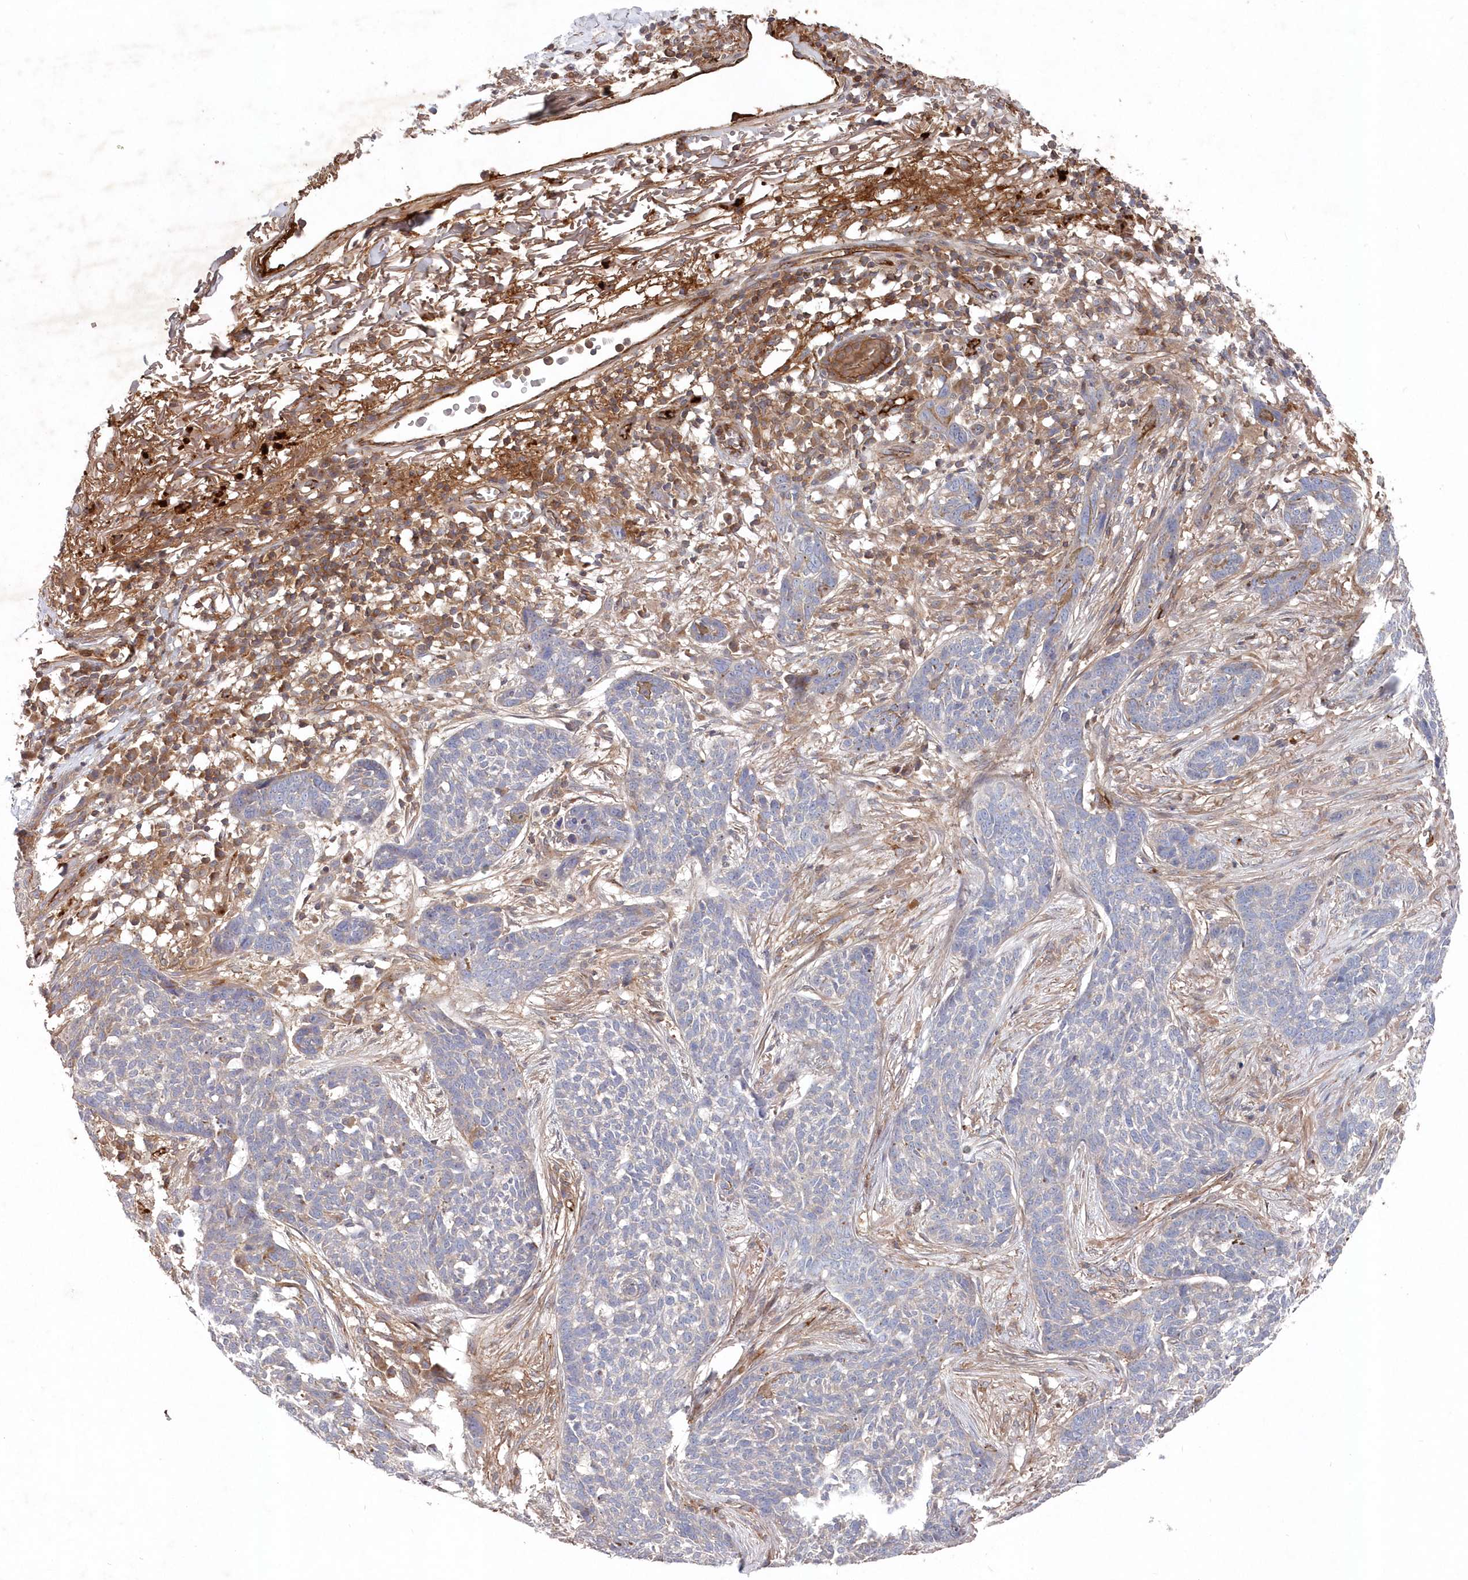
{"staining": {"intensity": "negative", "quantity": "none", "location": "none"}, "tissue": "skin cancer", "cell_type": "Tumor cells", "image_type": "cancer", "snomed": [{"axis": "morphology", "description": "Basal cell carcinoma"}, {"axis": "topography", "description": "Skin"}], "caption": "DAB (3,3'-diaminobenzidine) immunohistochemical staining of skin cancer reveals no significant staining in tumor cells.", "gene": "ABHD14B", "patient": {"sex": "male", "age": 85}}